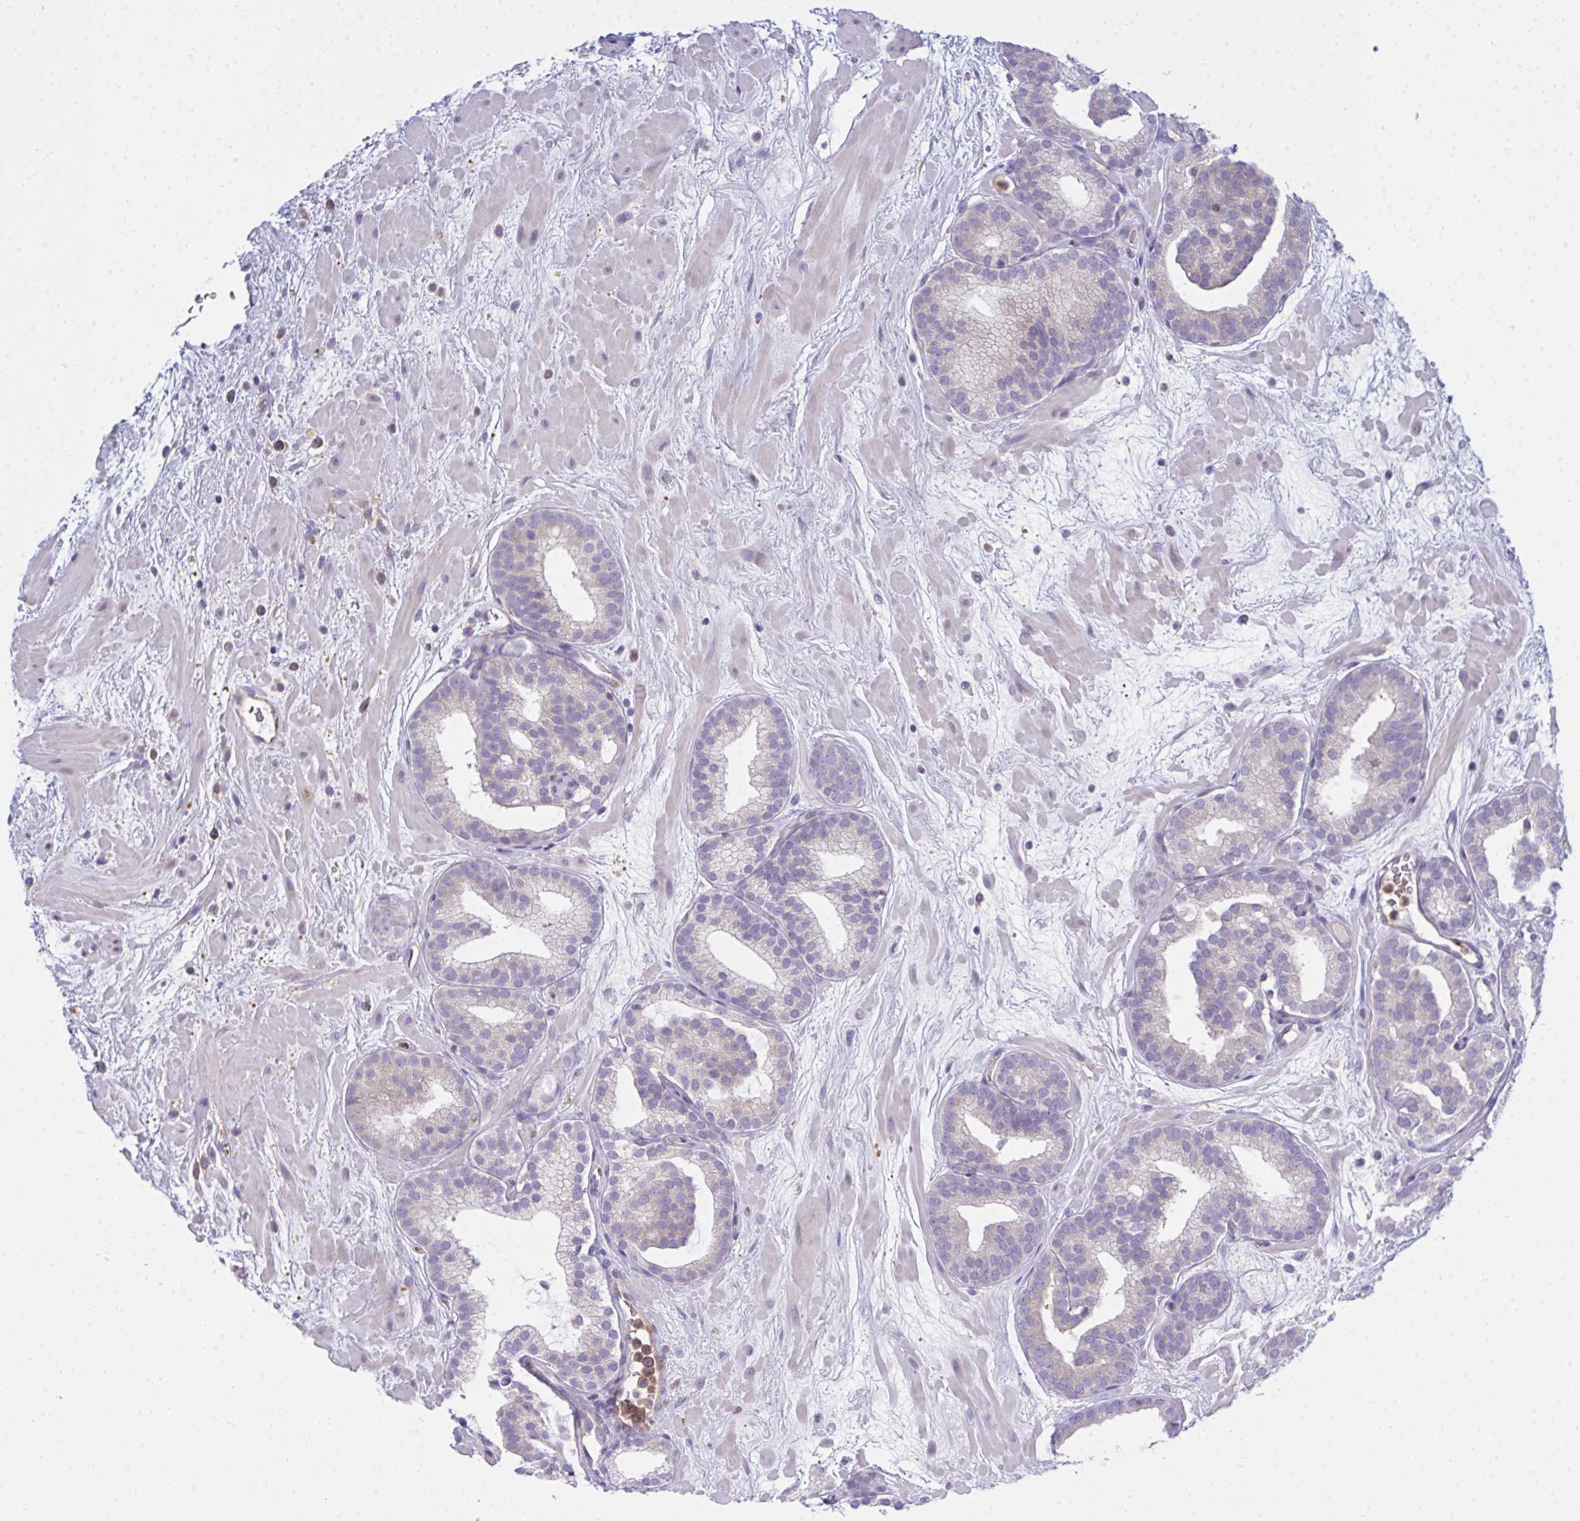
{"staining": {"intensity": "negative", "quantity": "none", "location": "none"}, "tissue": "prostate cancer", "cell_type": "Tumor cells", "image_type": "cancer", "snomed": [{"axis": "morphology", "description": "Adenocarcinoma, High grade"}, {"axis": "topography", "description": "Prostate"}], "caption": "There is no significant staining in tumor cells of prostate adenocarcinoma (high-grade).", "gene": "SLC30A6", "patient": {"sex": "male", "age": 66}}